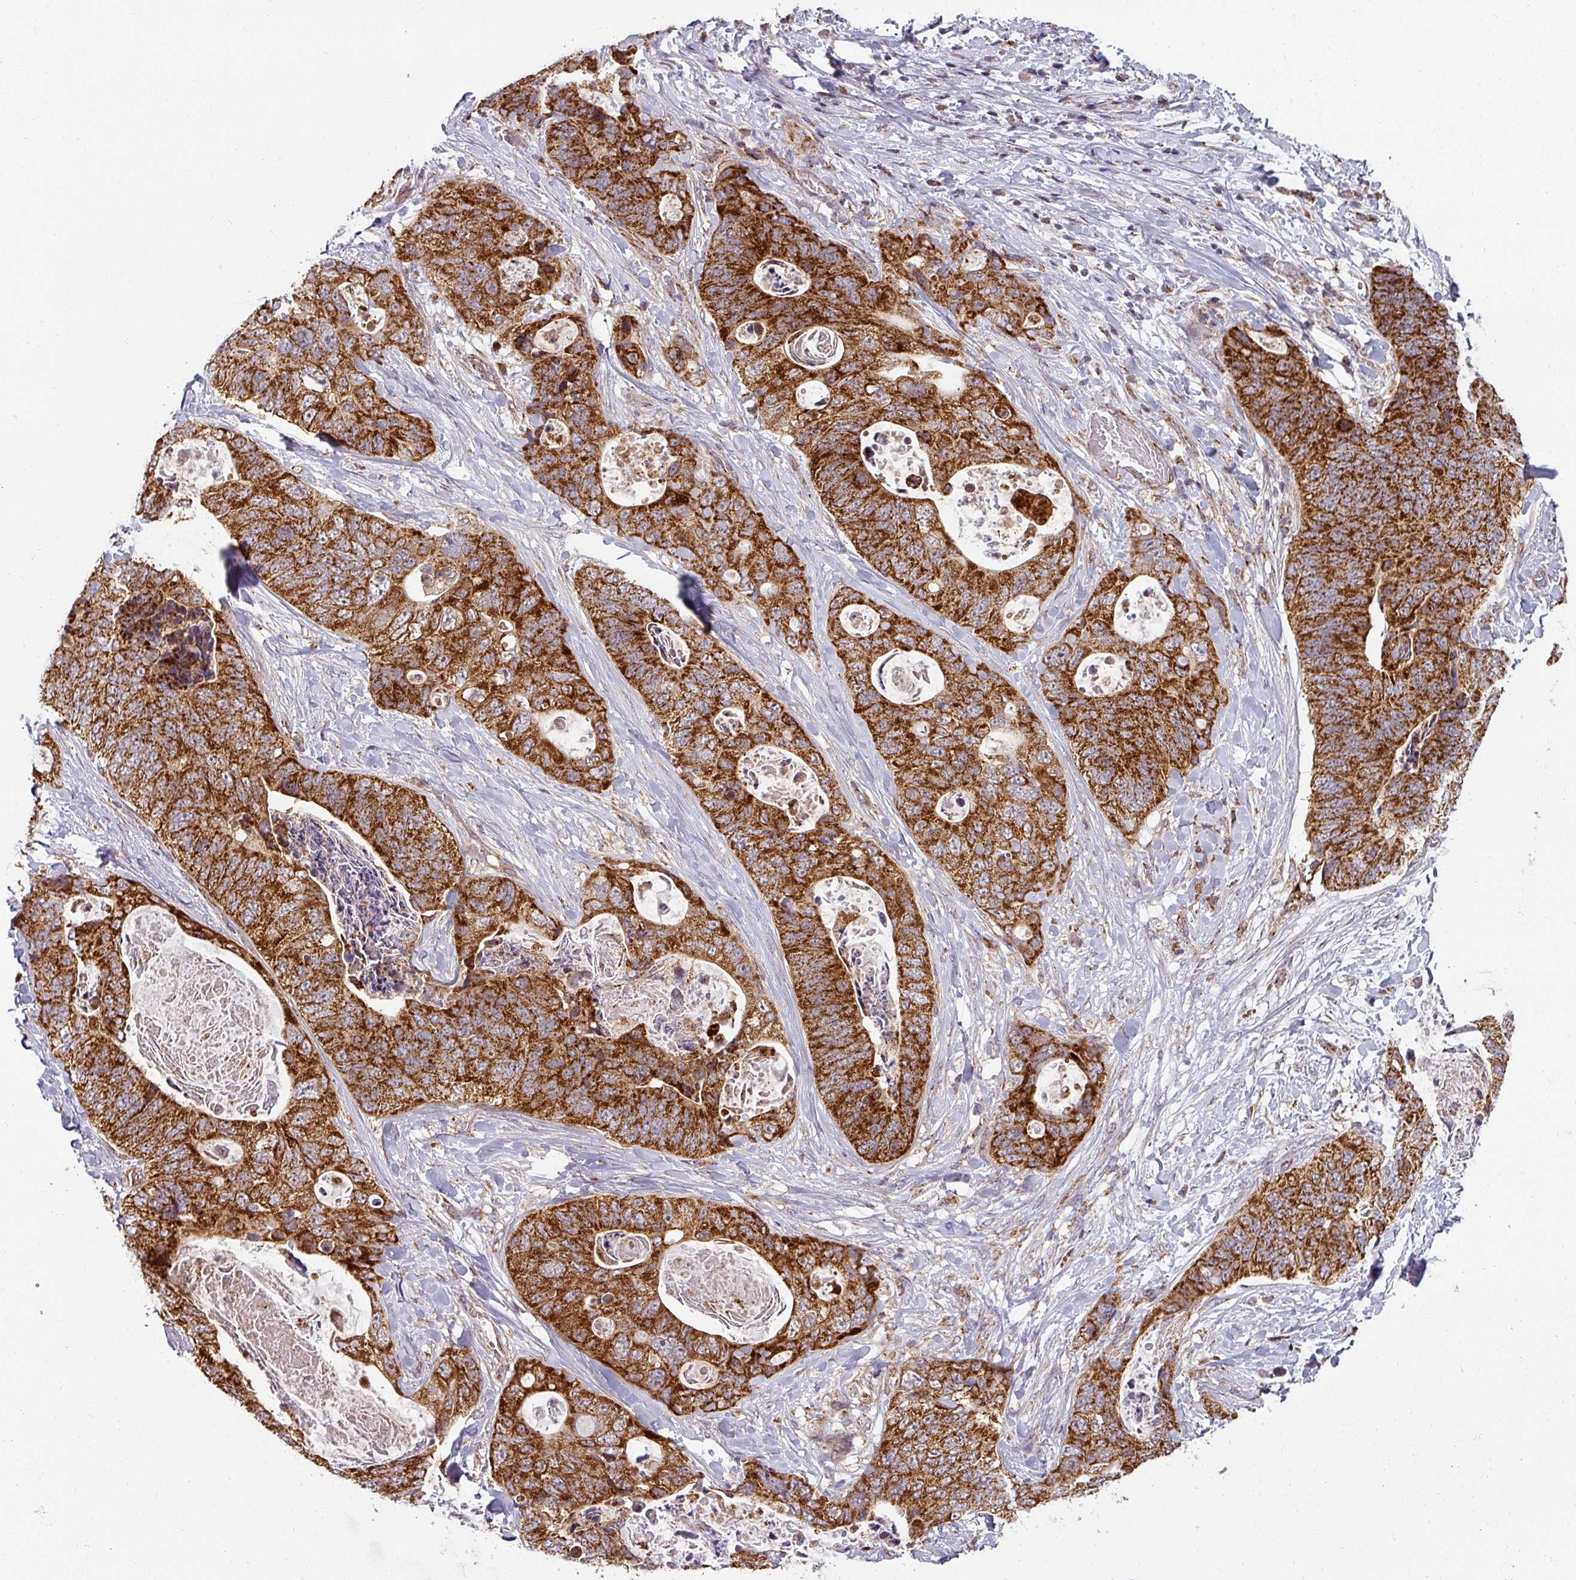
{"staining": {"intensity": "strong", "quantity": ">75%", "location": "cytoplasmic/membranous"}, "tissue": "stomach cancer", "cell_type": "Tumor cells", "image_type": "cancer", "snomed": [{"axis": "morphology", "description": "Adenocarcinoma, NOS"}, {"axis": "topography", "description": "Stomach"}], "caption": "Protein staining of adenocarcinoma (stomach) tissue demonstrates strong cytoplasmic/membranous staining in approximately >75% of tumor cells. The protein is shown in brown color, while the nuclei are stained blue.", "gene": "MRPS16", "patient": {"sex": "female", "age": 89}}